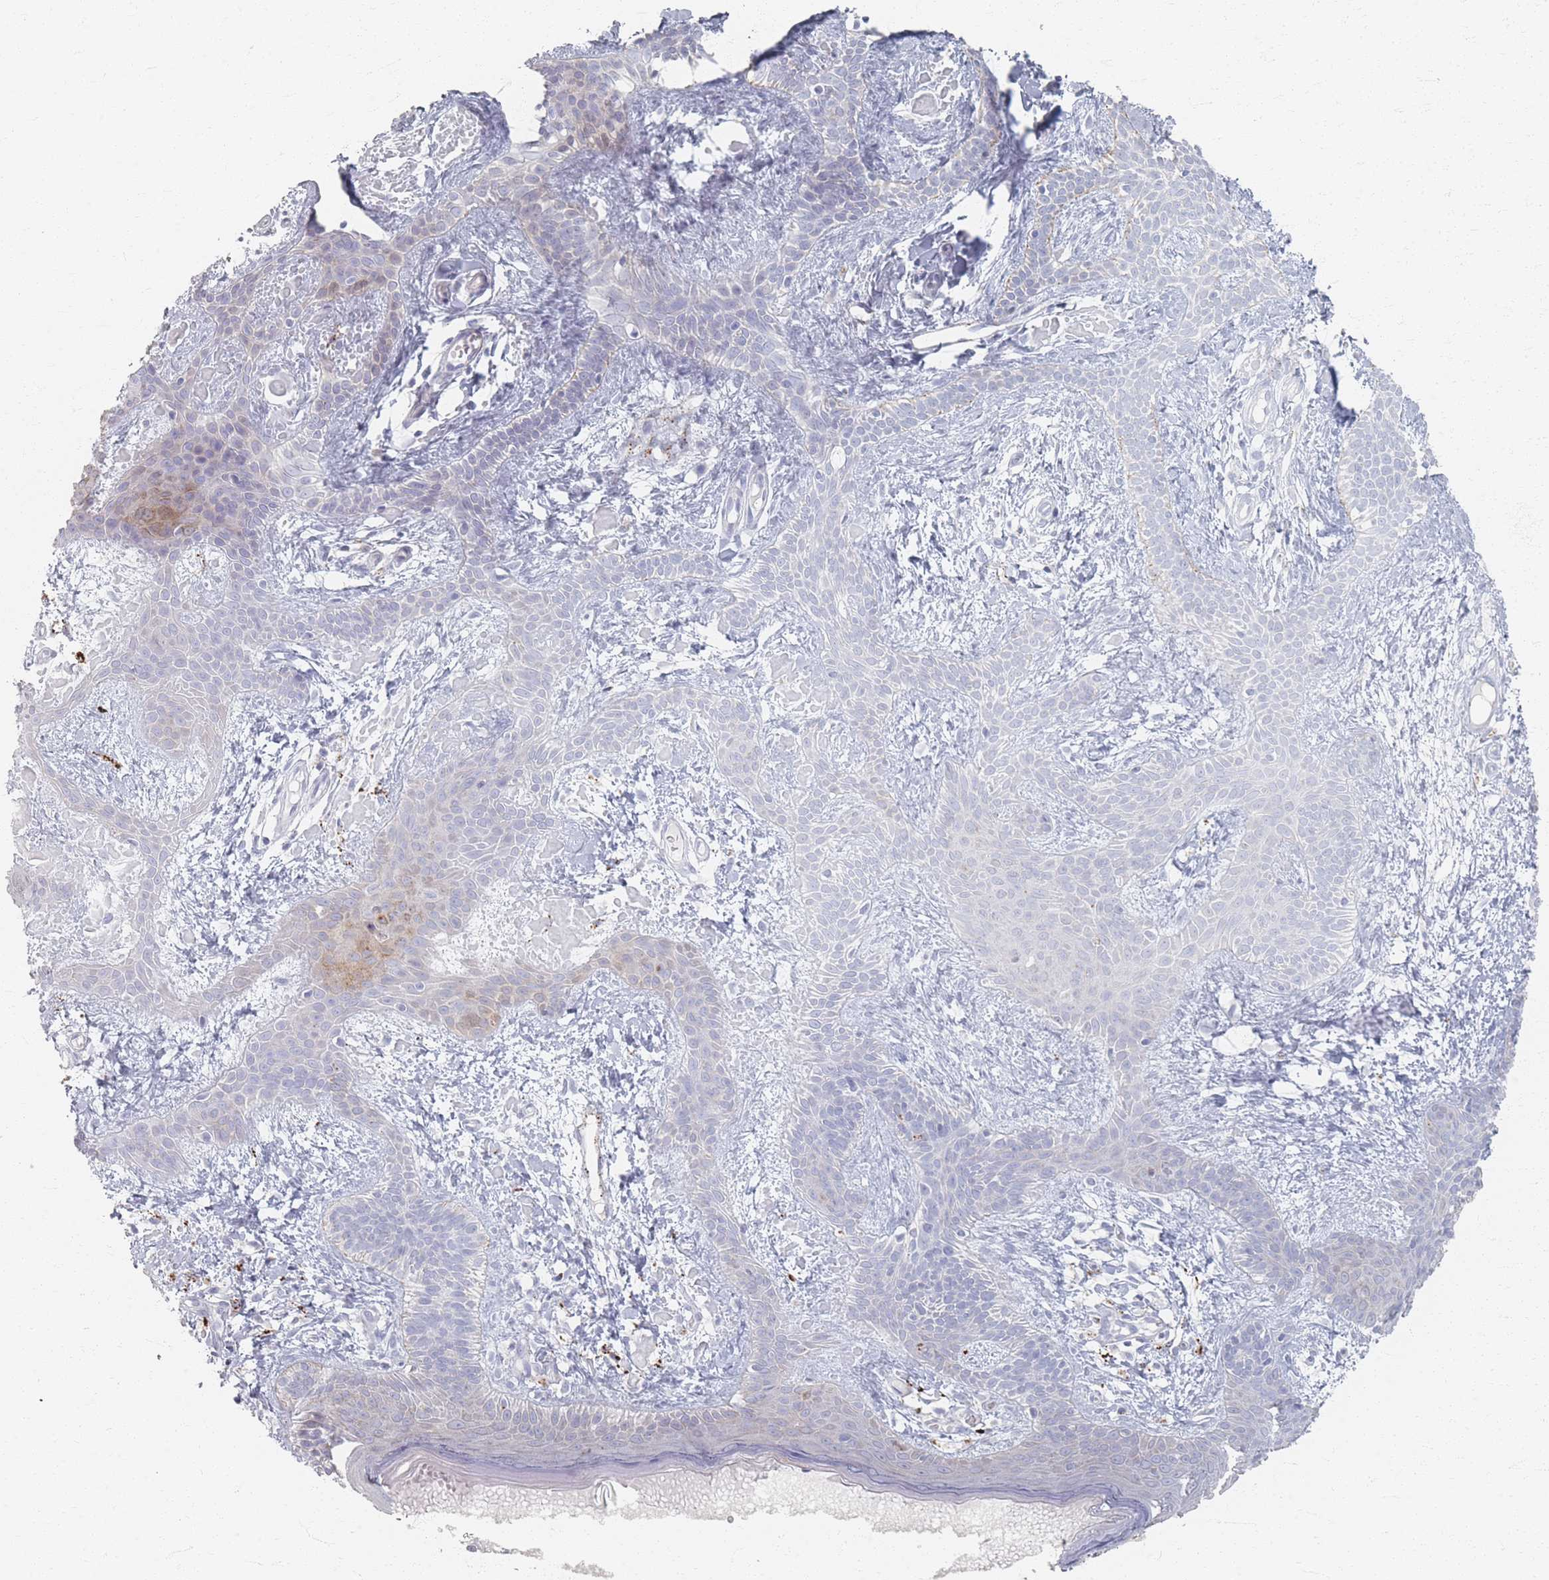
{"staining": {"intensity": "weak", "quantity": "<25%", "location": "cytoplasmic/membranous"}, "tissue": "skin cancer", "cell_type": "Tumor cells", "image_type": "cancer", "snomed": [{"axis": "morphology", "description": "Basal cell carcinoma"}, {"axis": "topography", "description": "Skin"}], "caption": "This is a photomicrograph of immunohistochemistry (IHC) staining of skin cancer, which shows no positivity in tumor cells.", "gene": "SLC2A11", "patient": {"sex": "male", "age": 78}}